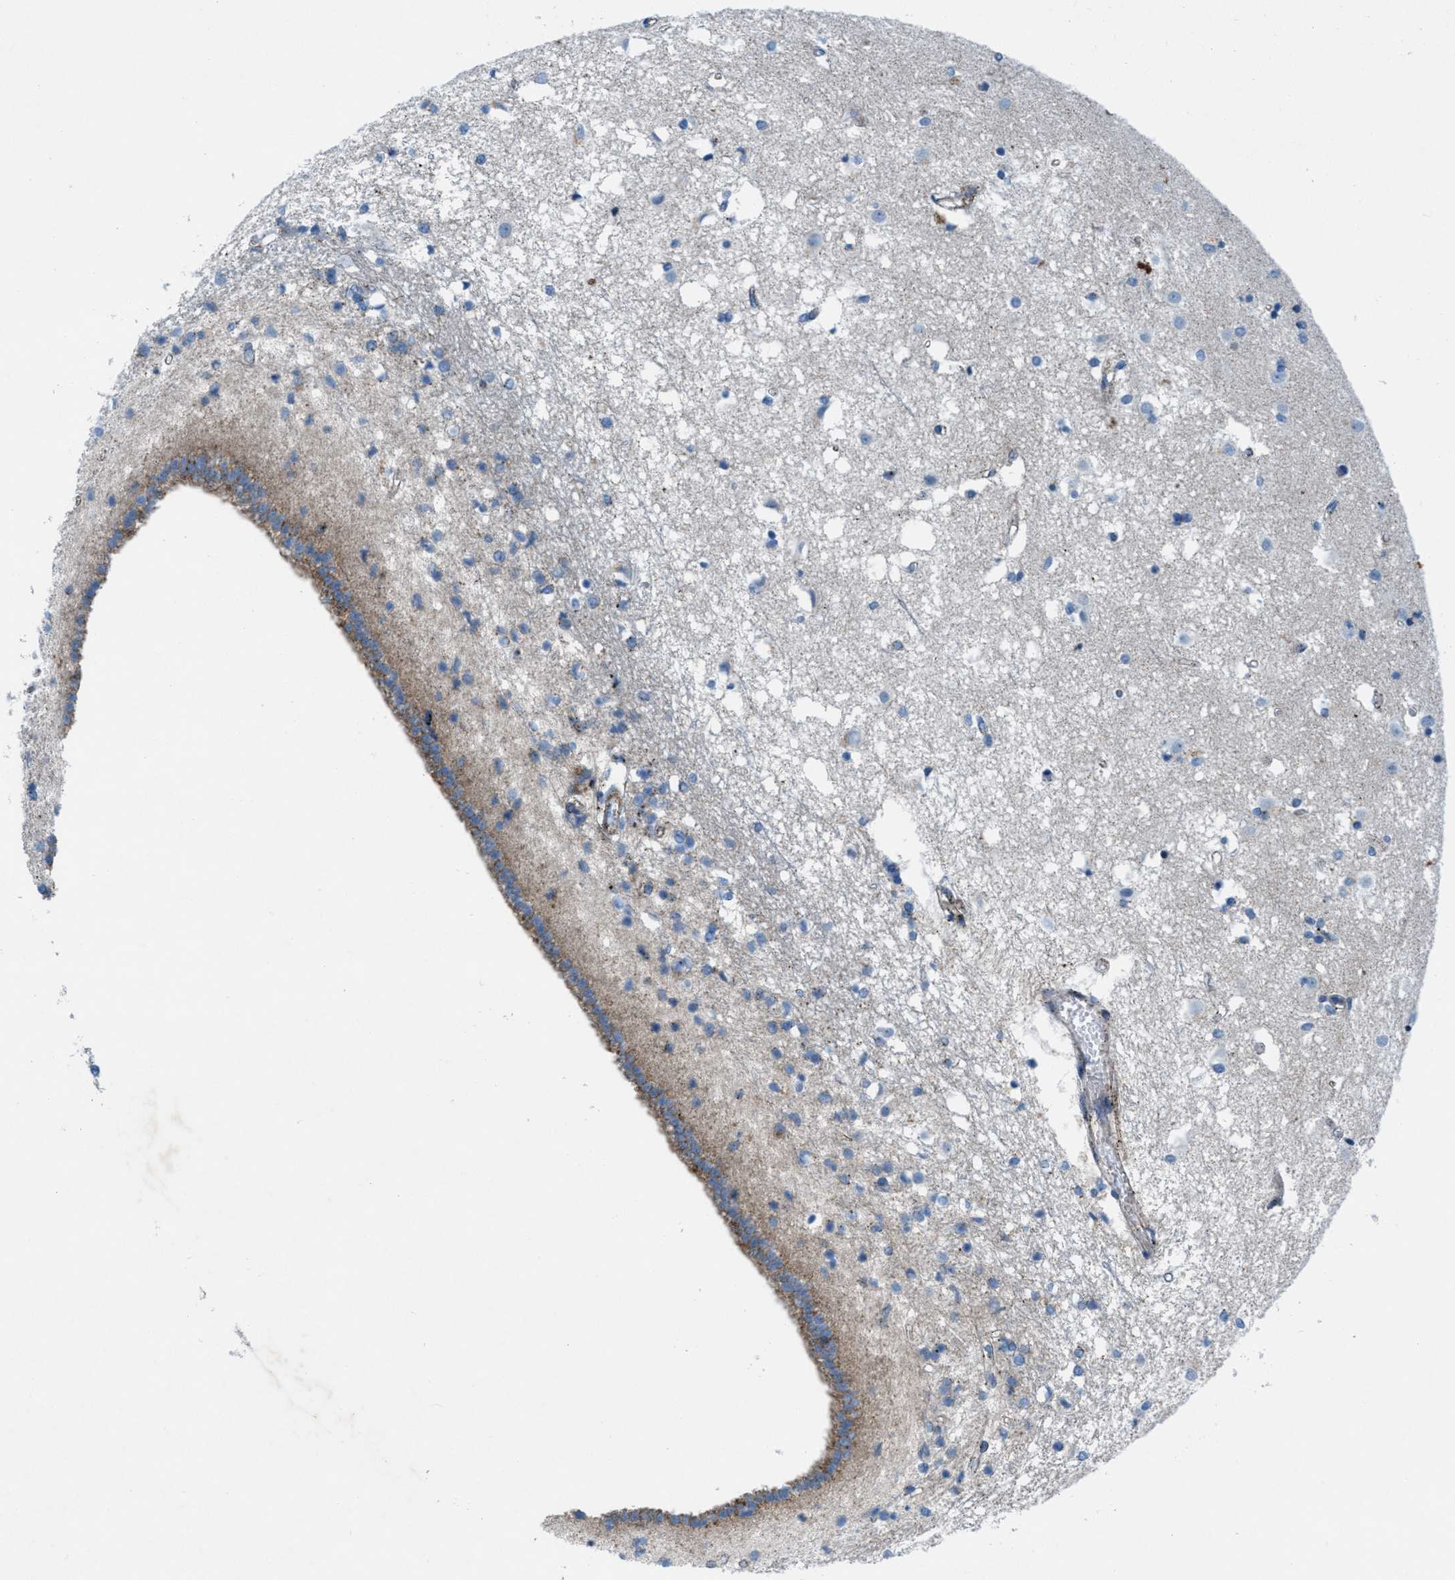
{"staining": {"intensity": "negative", "quantity": "none", "location": "none"}, "tissue": "caudate", "cell_type": "Glial cells", "image_type": "normal", "snomed": [{"axis": "morphology", "description": "Normal tissue, NOS"}, {"axis": "topography", "description": "Lateral ventricle wall"}], "caption": "Human caudate stained for a protein using immunohistochemistry demonstrates no positivity in glial cells.", "gene": "MFSD13A", "patient": {"sex": "male", "age": 45}}